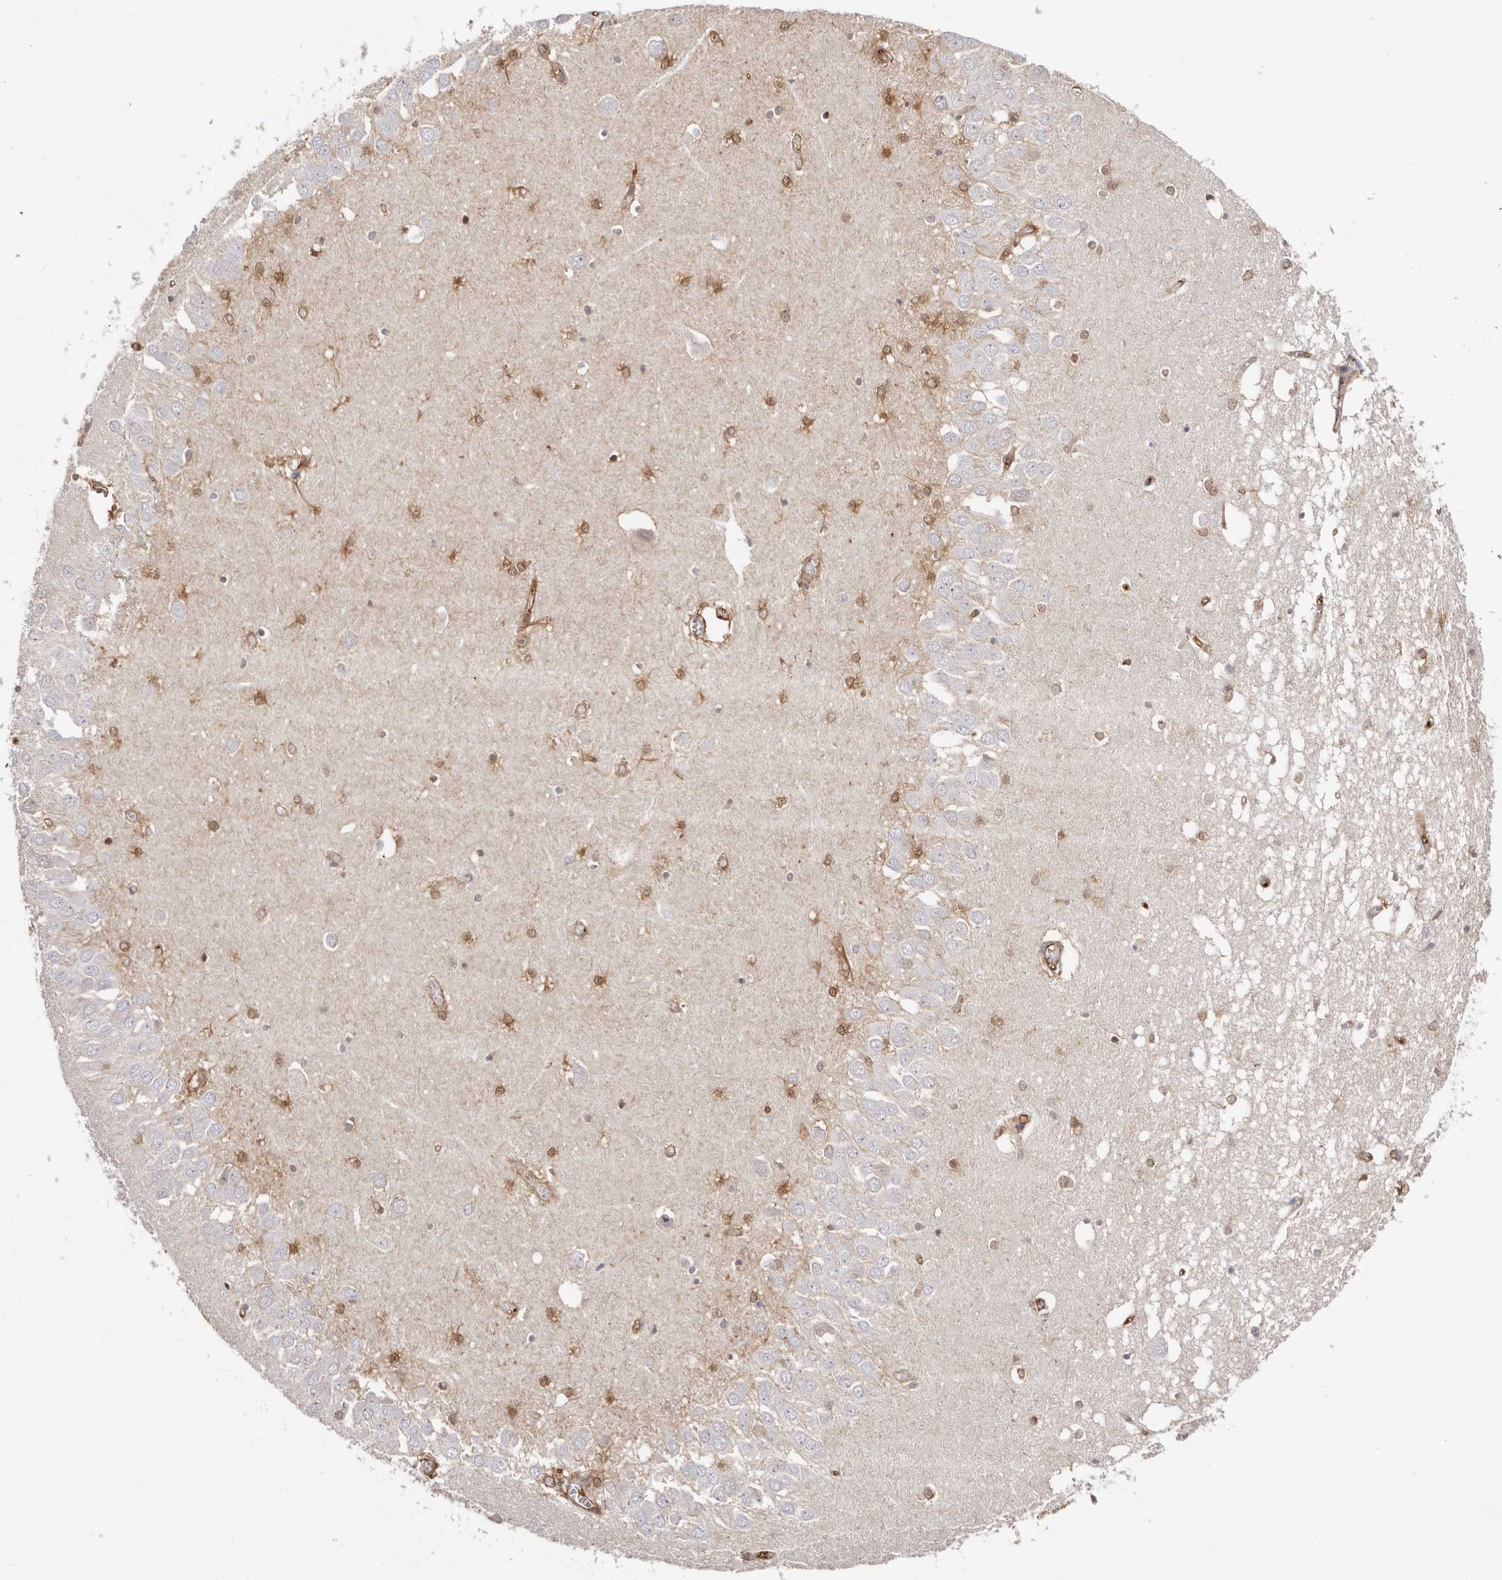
{"staining": {"intensity": "moderate", "quantity": "<25%", "location": "cytoplasmic/membranous"}, "tissue": "hippocampus", "cell_type": "Glial cells", "image_type": "normal", "snomed": [{"axis": "morphology", "description": "Normal tissue, NOS"}, {"axis": "topography", "description": "Hippocampus"}], "caption": "Benign hippocampus displays moderate cytoplasmic/membranous staining in approximately <25% of glial cells, visualized by immunohistochemistry. Immunohistochemistry stains the protein in brown and the nuclei are stained blue.", "gene": "LAP3", "patient": {"sex": "male", "age": 70}}